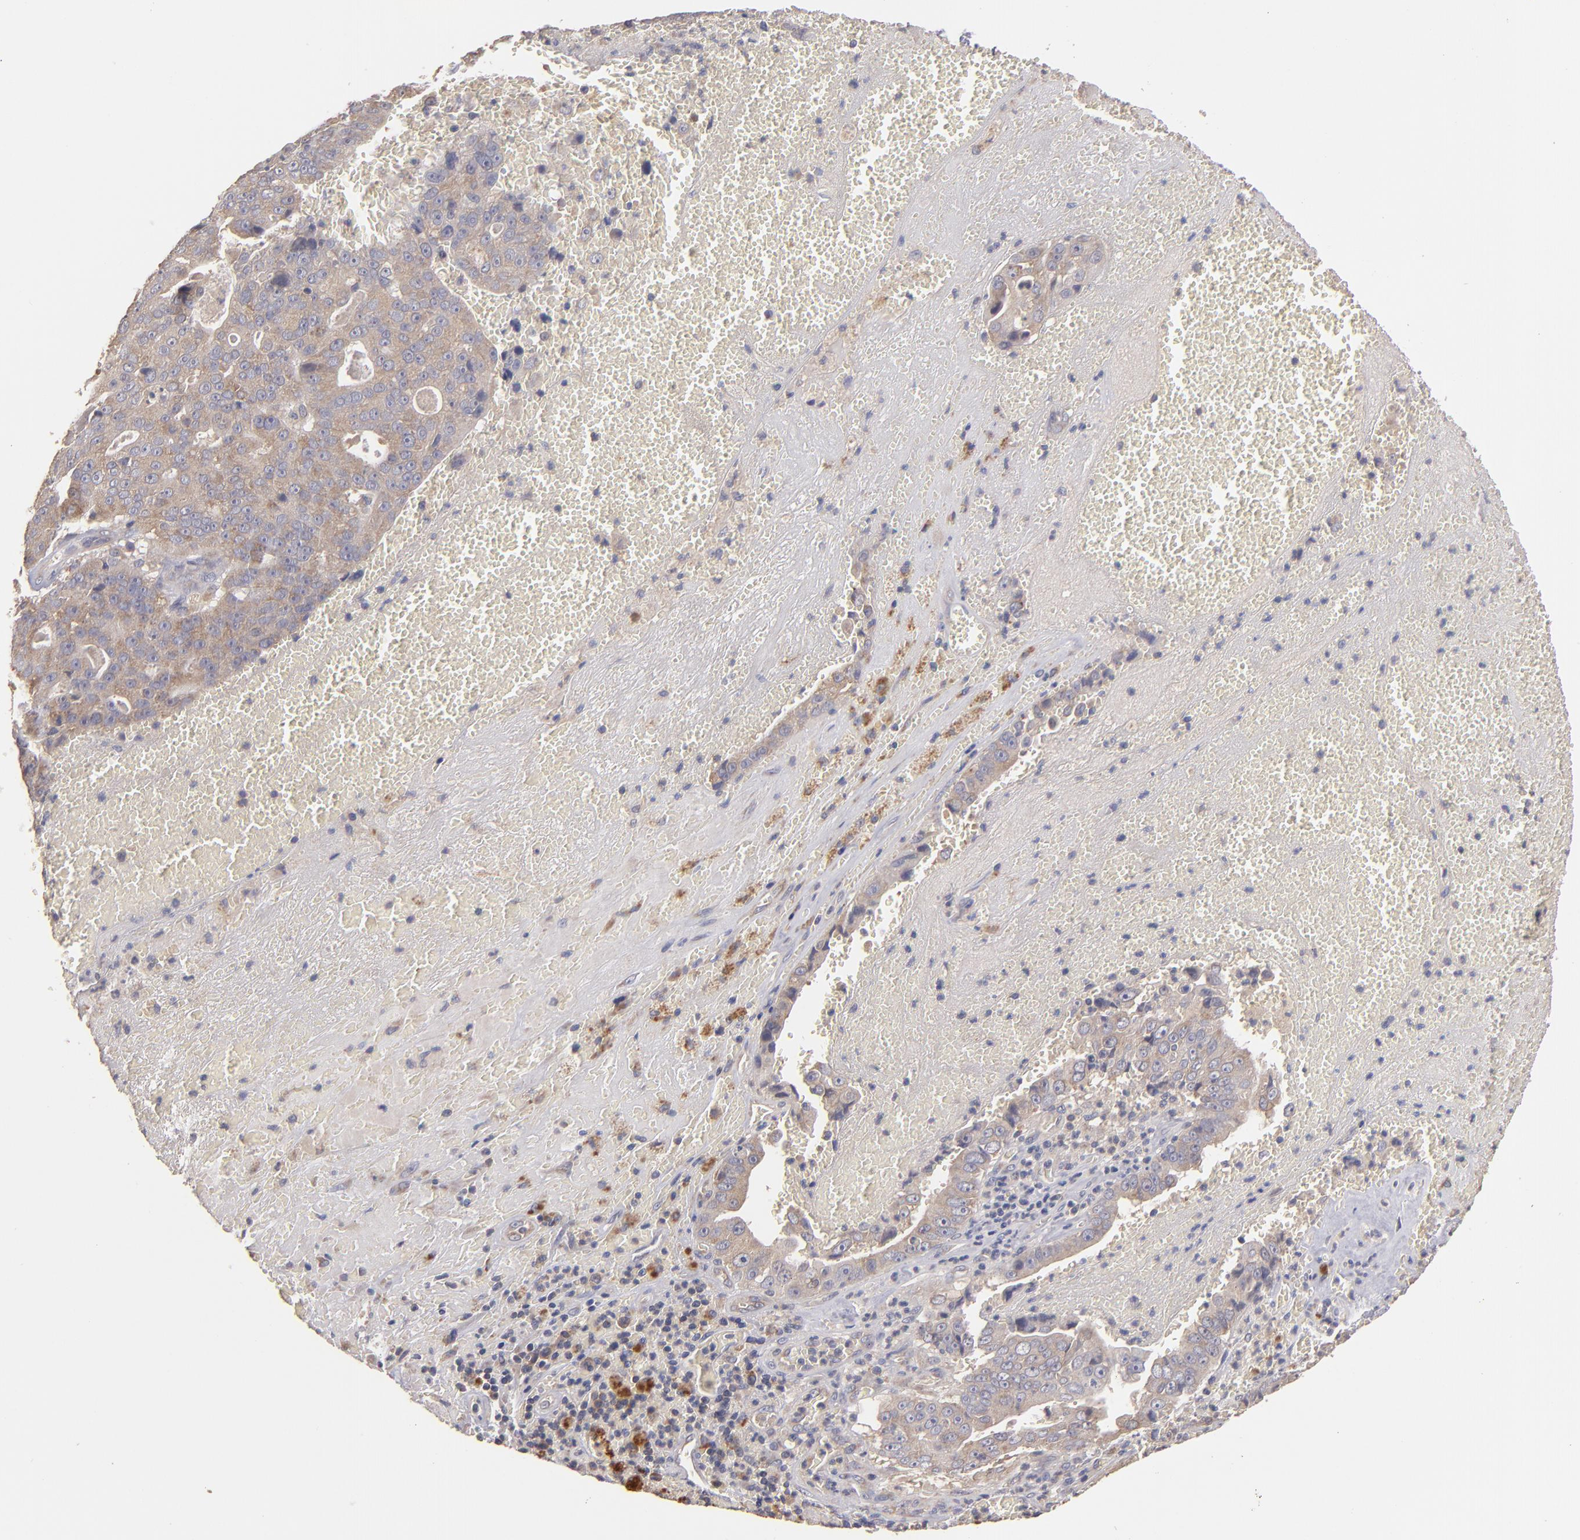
{"staining": {"intensity": "weak", "quantity": ">75%", "location": "cytoplasmic/membranous"}, "tissue": "liver cancer", "cell_type": "Tumor cells", "image_type": "cancer", "snomed": [{"axis": "morphology", "description": "Cholangiocarcinoma"}, {"axis": "topography", "description": "Liver"}], "caption": "Liver cholangiocarcinoma stained with a protein marker displays weak staining in tumor cells.", "gene": "UPF3B", "patient": {"sex": "female", "age": 79}}